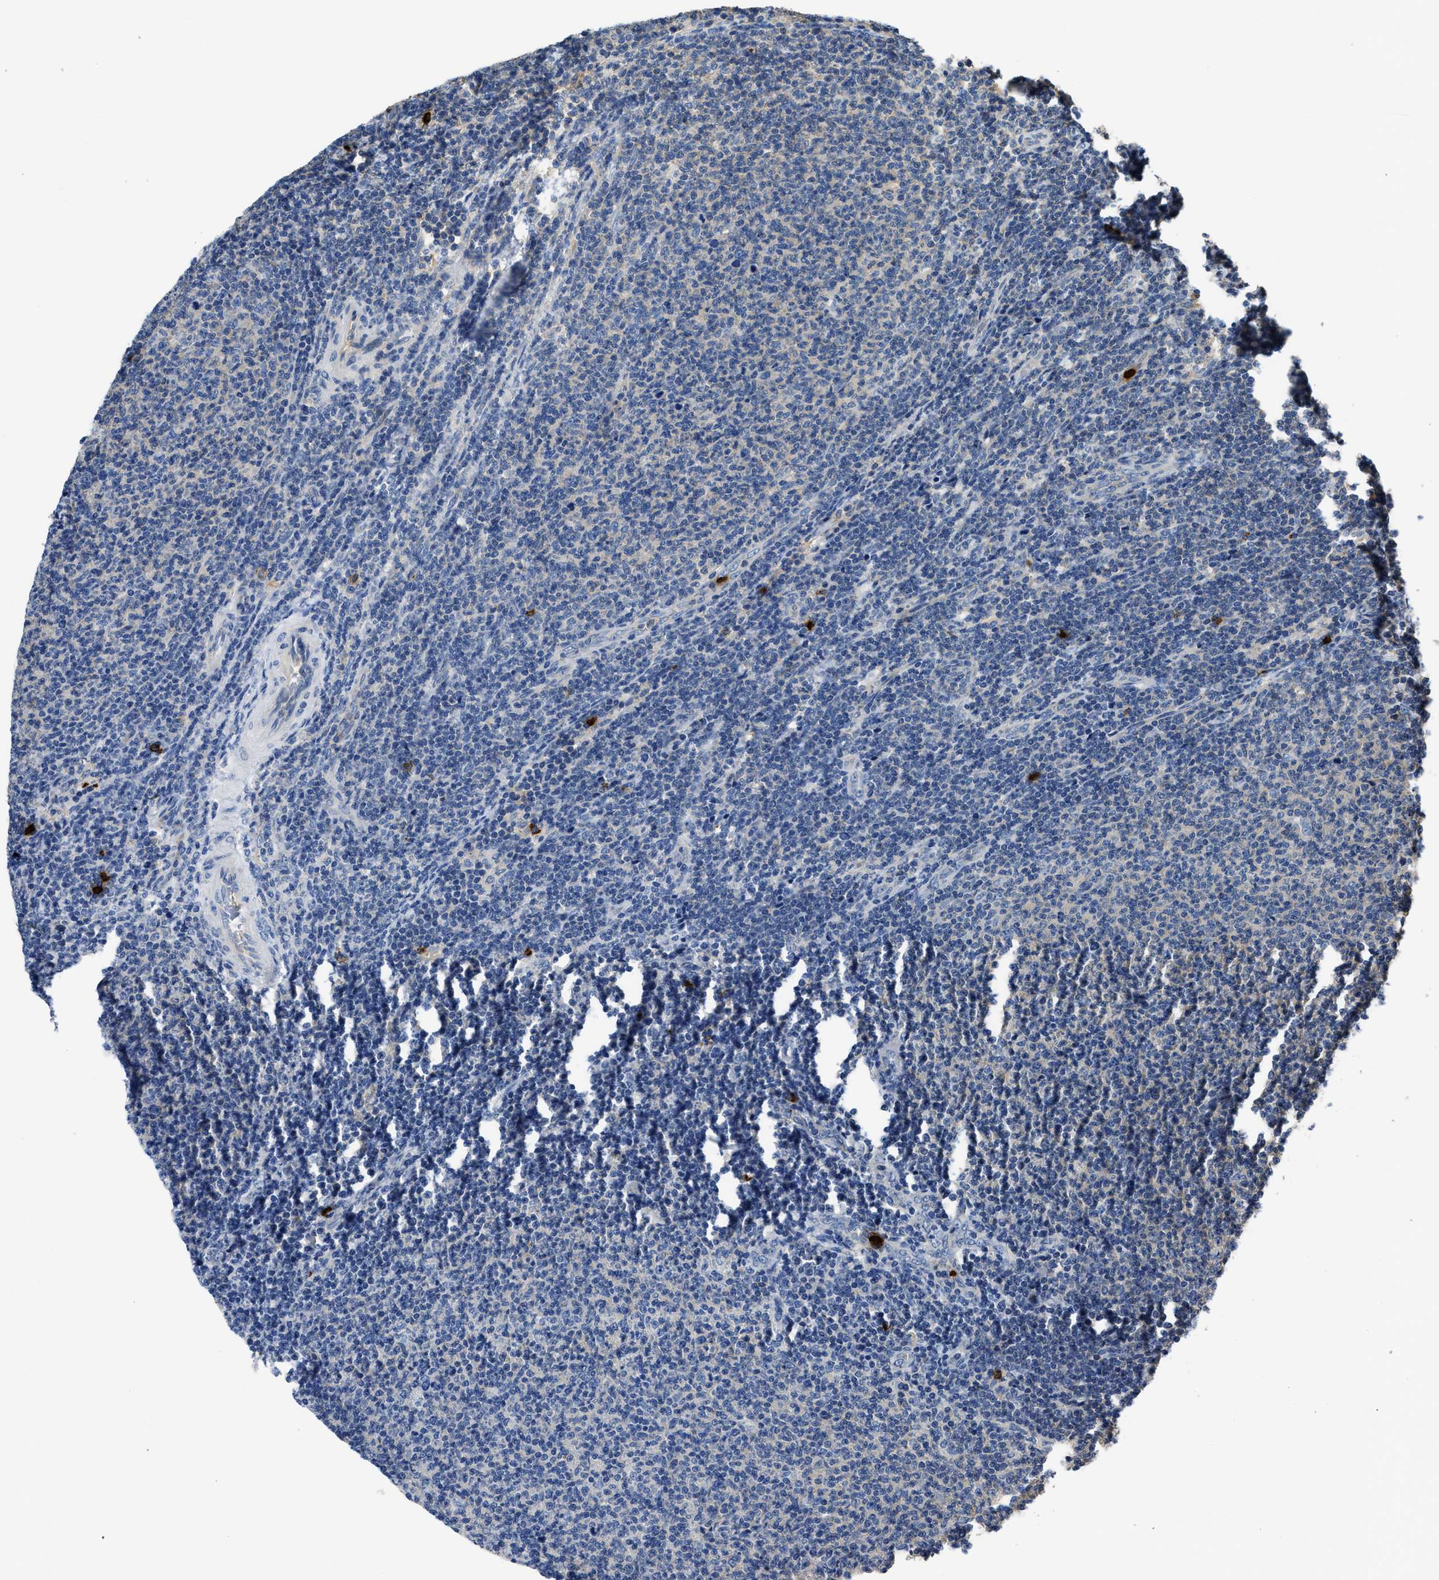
{"staining": {"intensity": "negative", "quantity": "none", "location": "none"}, "tissue": "lymphoma", "cell_type": "Tumor cells", "image_type": "cancer", "snomed": [{"axis": "morphology", "description": "Malignant lymphoma, non-Hodgkin's type, Low grade"}, {"axis": "topography", "description": "Lymph node"}], "caption": "Photomicrograph shows no significant protein staining in tumor cells of lymphoma.", "gene": "TRAF6", "patient": {"sex": "male", "age": 66}}